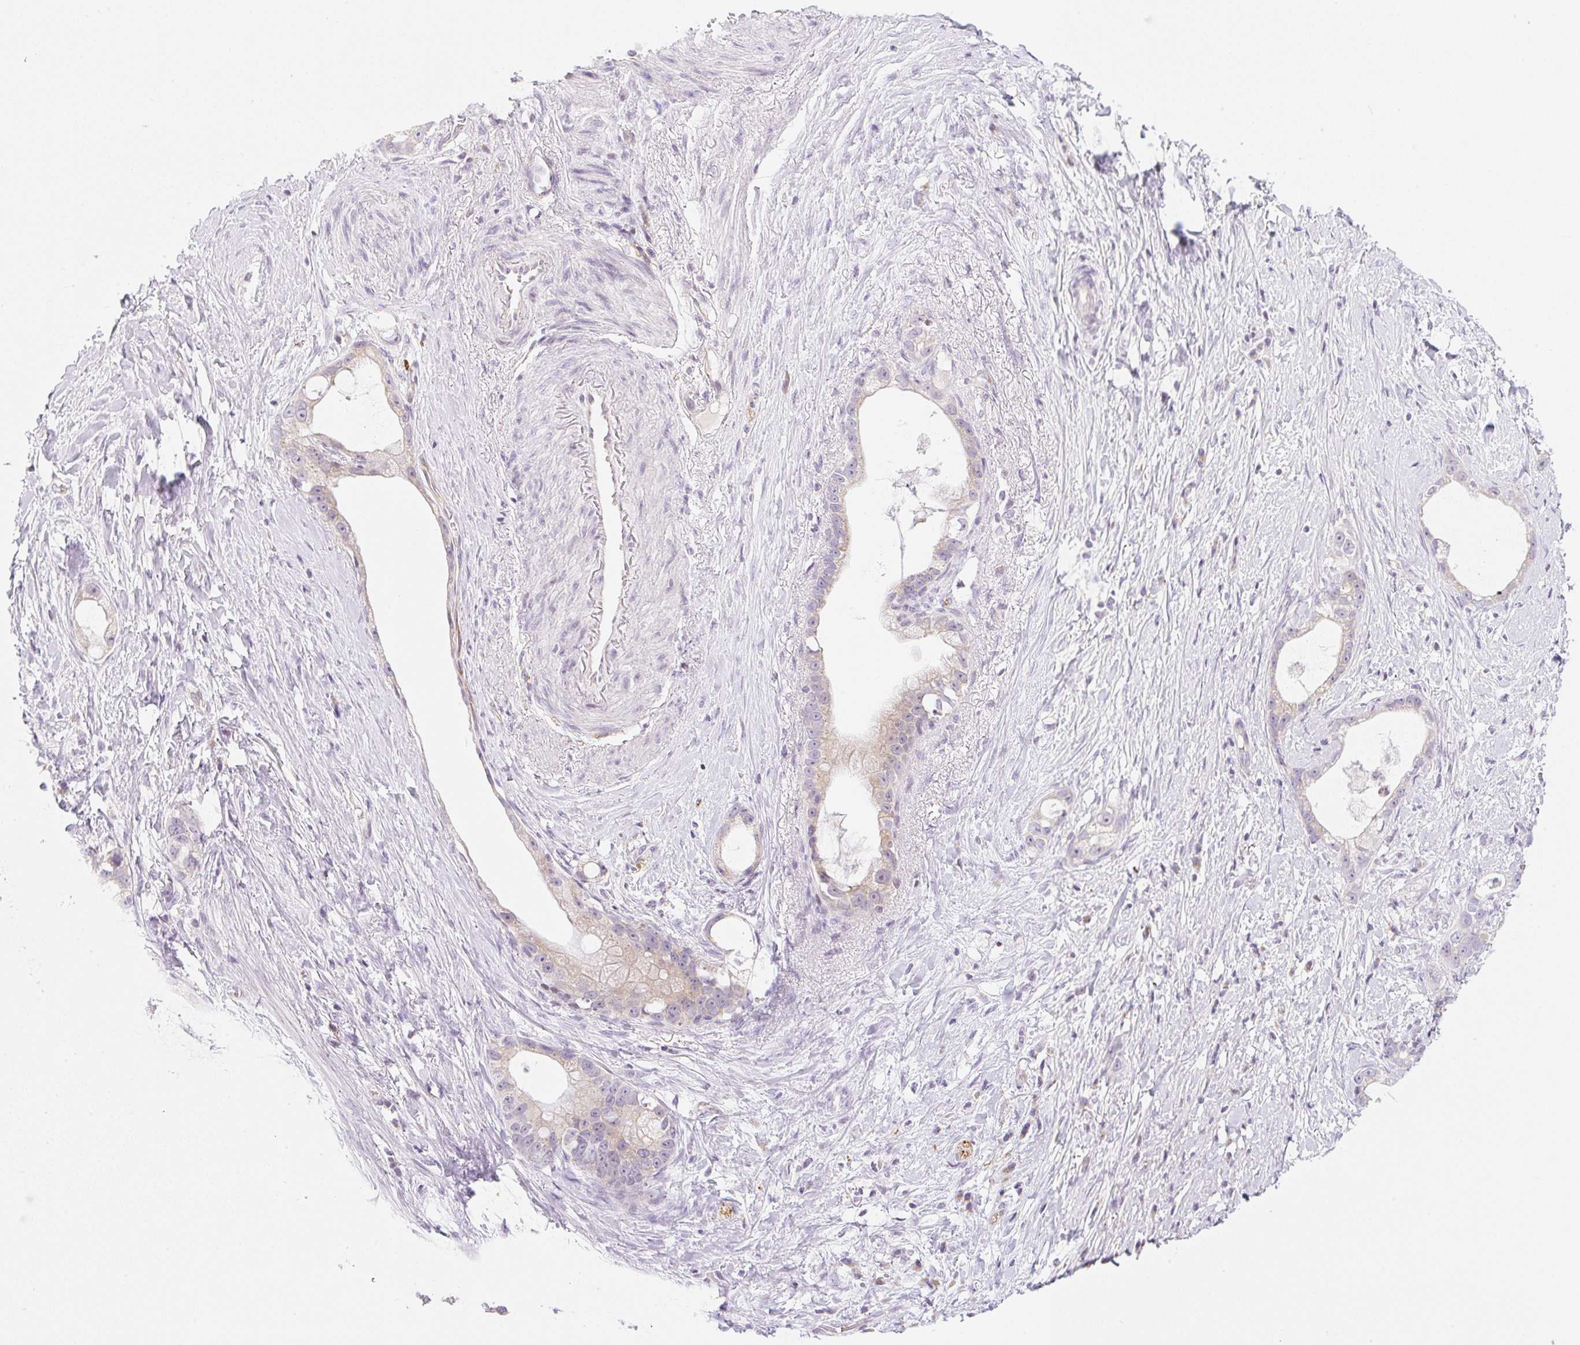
{"staining": {"intensity": "weak", "quantity": "<25%", "location": "cytoplasmic/membranous"}, "tissue": "stomach cancer", "cell_type": "Tumor cells", "image_type": "cancer", "snomed": [{"axis": "morphology", "description": "Adenocarcinoma, NOS"}, {"axis": "topography", "description": "Stomach"}], "caption": "High power microscopy photomicrograph of an immunohistochemistry (IHC) image of stomach cancer, revealing no significant staining in tumor cells.", "gene": "CASKIN1", "patient": {"sex": "male", "age": 55}}